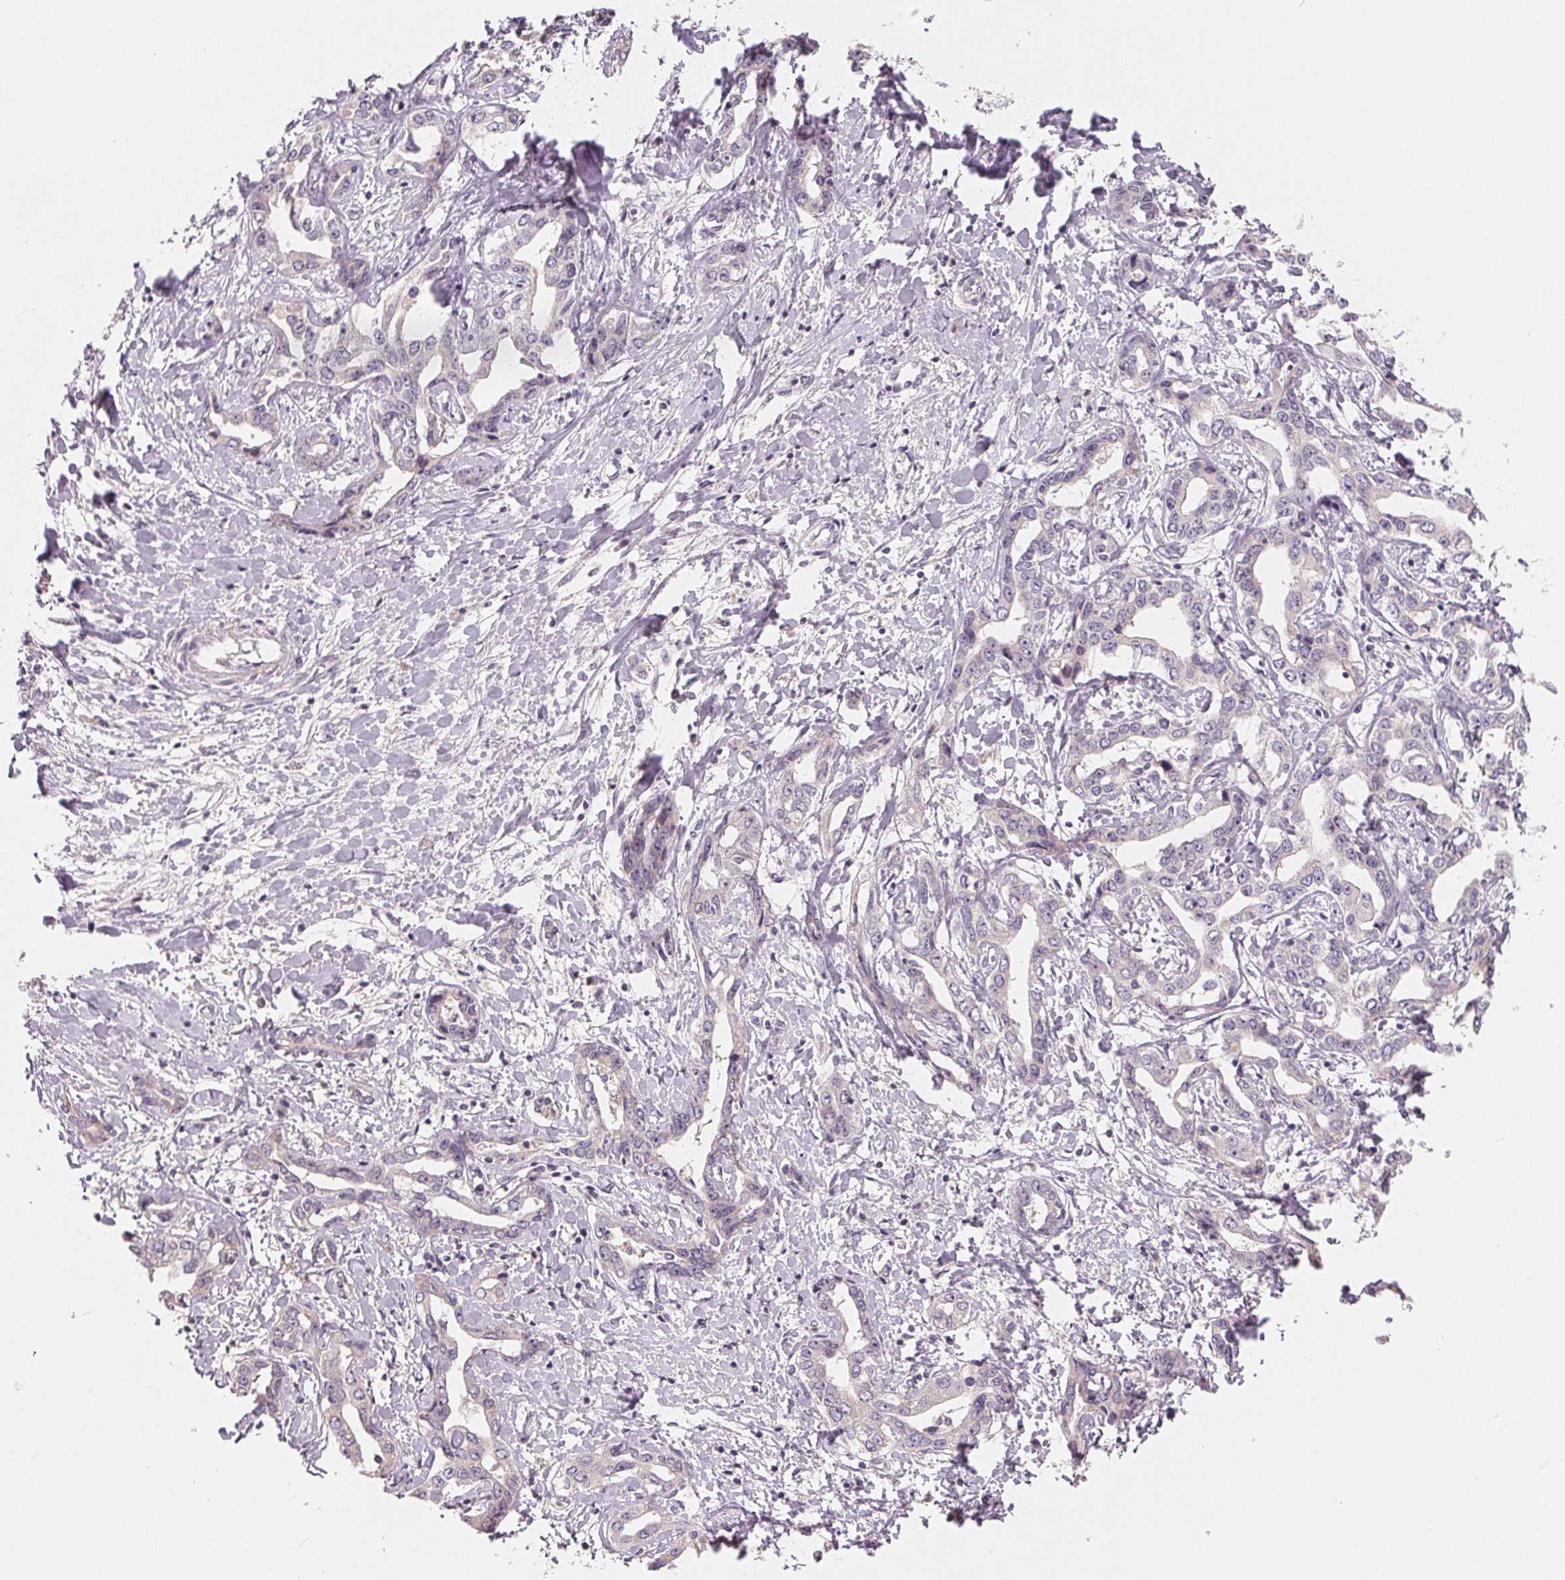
{"staining": {"intensity": "negative", "quantity": "none", "location": "none"}, "tissue": "liver cancer", "cell_type": "Tumor cells", "image_type": "cancer", "snomed": [{"axis": "morphology", "description": "Cholangiocarcinoma"}, {"axis": "topography", "description": "Liver"}], "caption": "The photomicrograph demonstrates no staining of tumor cells in liver cancer.", "gene": "AQP8", "patient": {"sex": "male", "age": 59}}